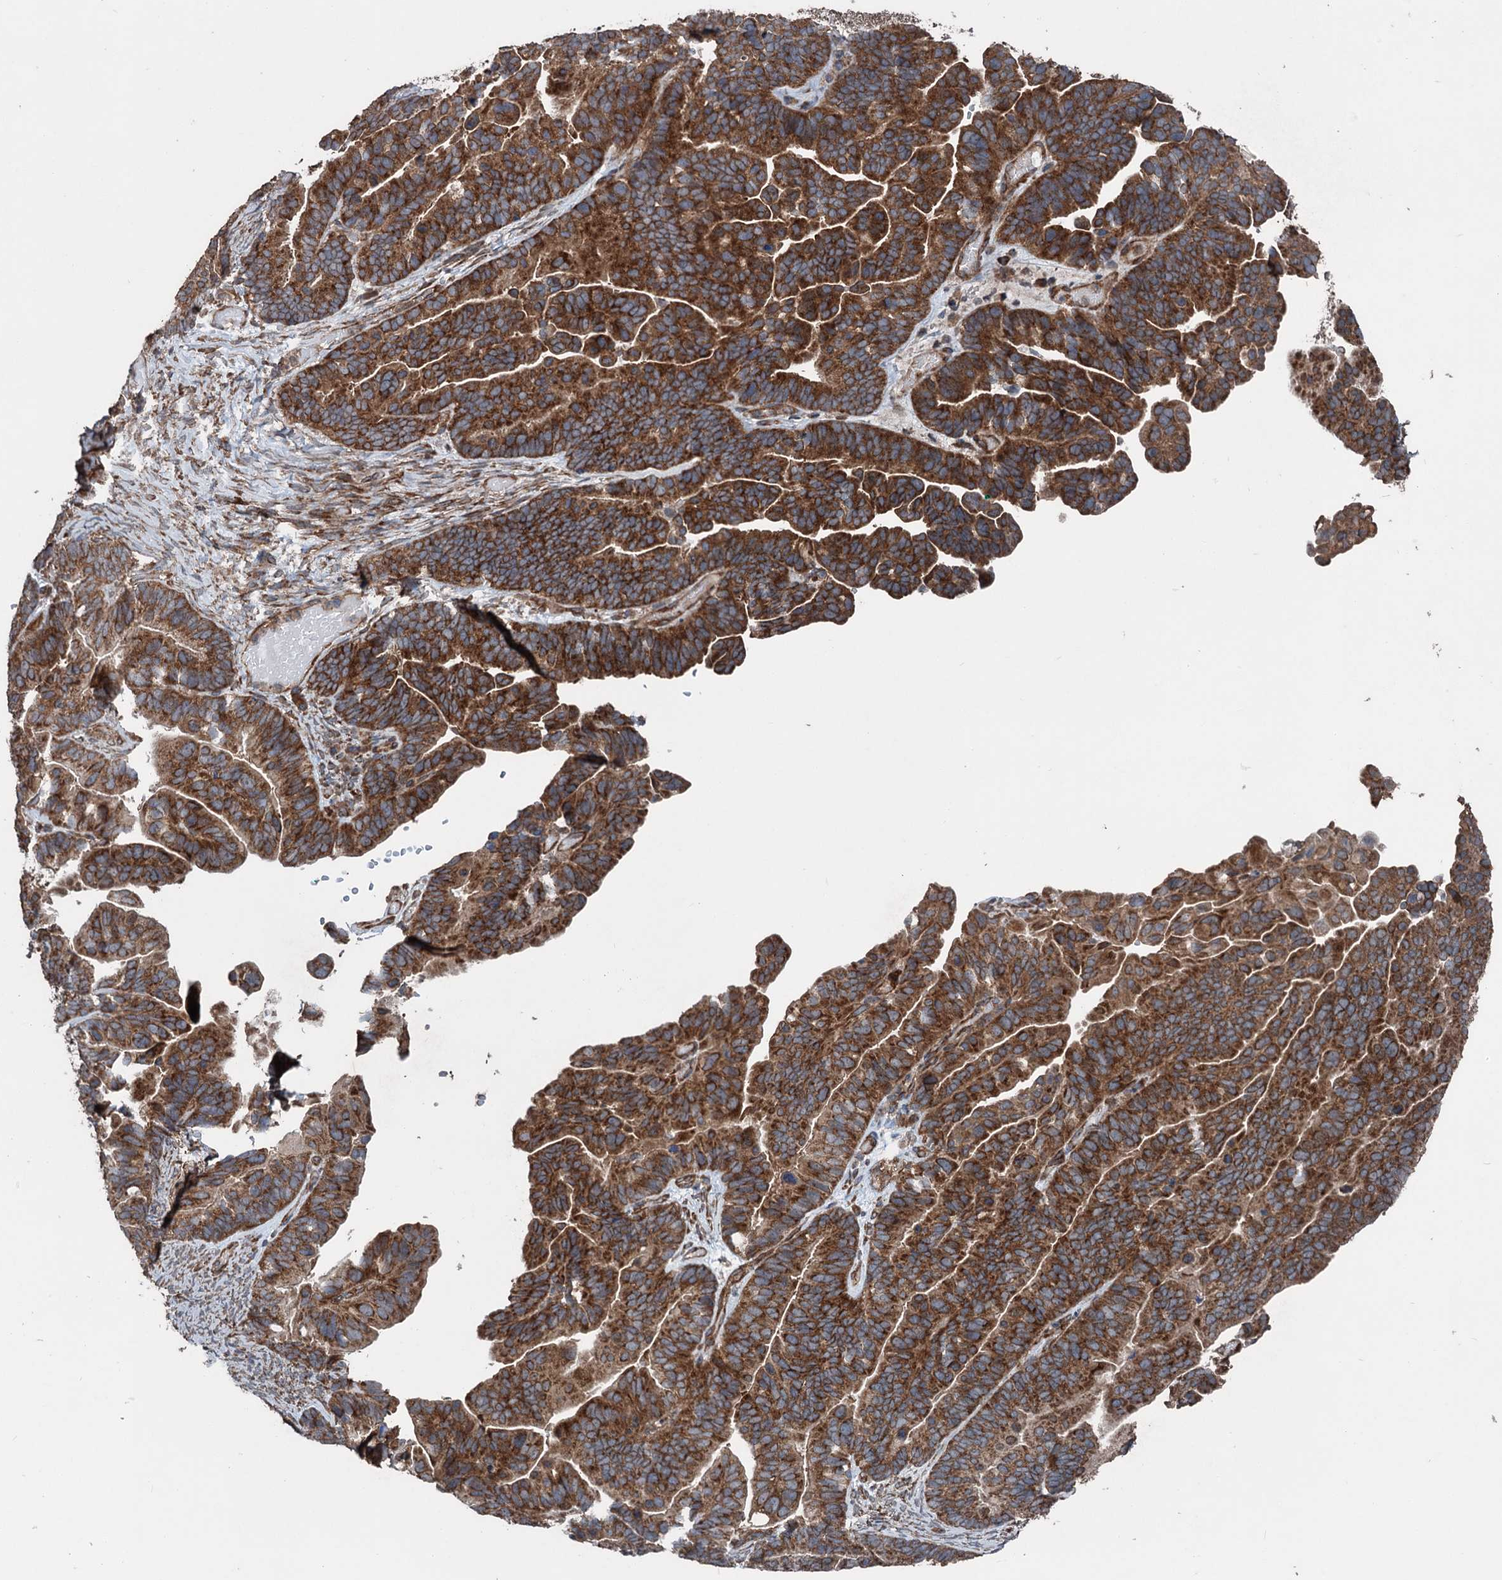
{"staining": {"intensity": "strong", "quantity": ">75%", "location": "cytoplasmic/membranous"}, "tissue": "ovarian cancer", "cell_type": "Tumor cells", "image_type": "cancer", "snomed": [{"axis": "morphology", "description": "Cystadenocarcinoma, serous, NOS"}, {"axis": "topography", "description": "Ovary"}], "caption": "Tumor cells exhibit high levels of strong cytoplasmic/membranous positivity in about >75% of cells in human serous cystadenocarcinoma (ovarian). The protein of interest is shown in brown color, while the nuclei are stained blue.", "gene": "RNF214", "patient": {"sex": "female", "age": 56}}